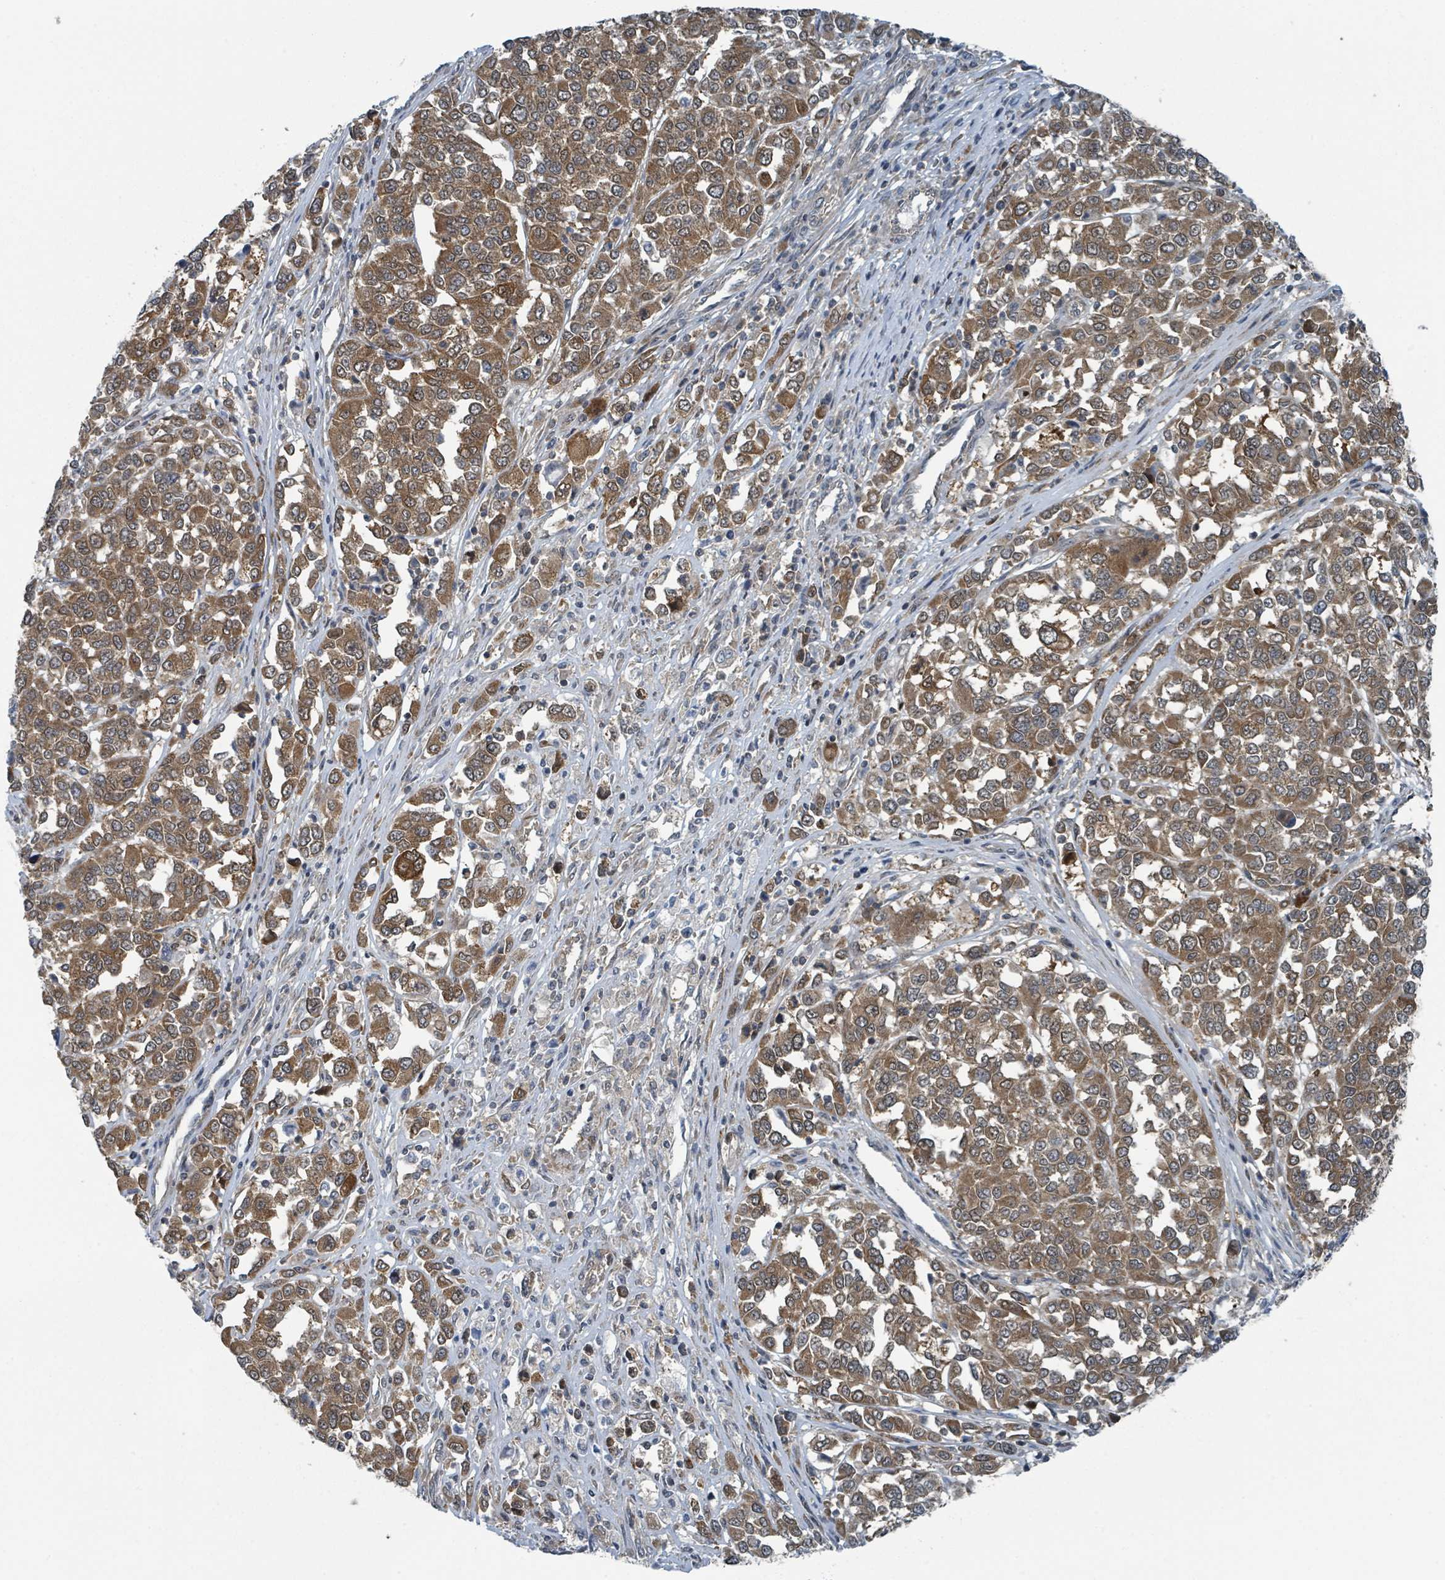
{"staining": {"intensity": "moderate", "quantity": ">75%", "location": "cytoplasmic/membranous,nuclear"}, "tissue": "melanoma", "cell_type": "Tumor cells", "image_type": "cancer", "snomed": [{"axis": "morphology", "description": "Malignant melanoma, Metastatic site"}, {"axis": "topography", "description": "Lymph node"}], "caption": "Immunohistochemical staining of human melanoma reveals medium levels of moderate cytoplasmic/membranous and nuclear protein expression in about >75% of tumor cells.", "gene": "GOLGA7", "patient": {"sex": "male", "age": 44}}